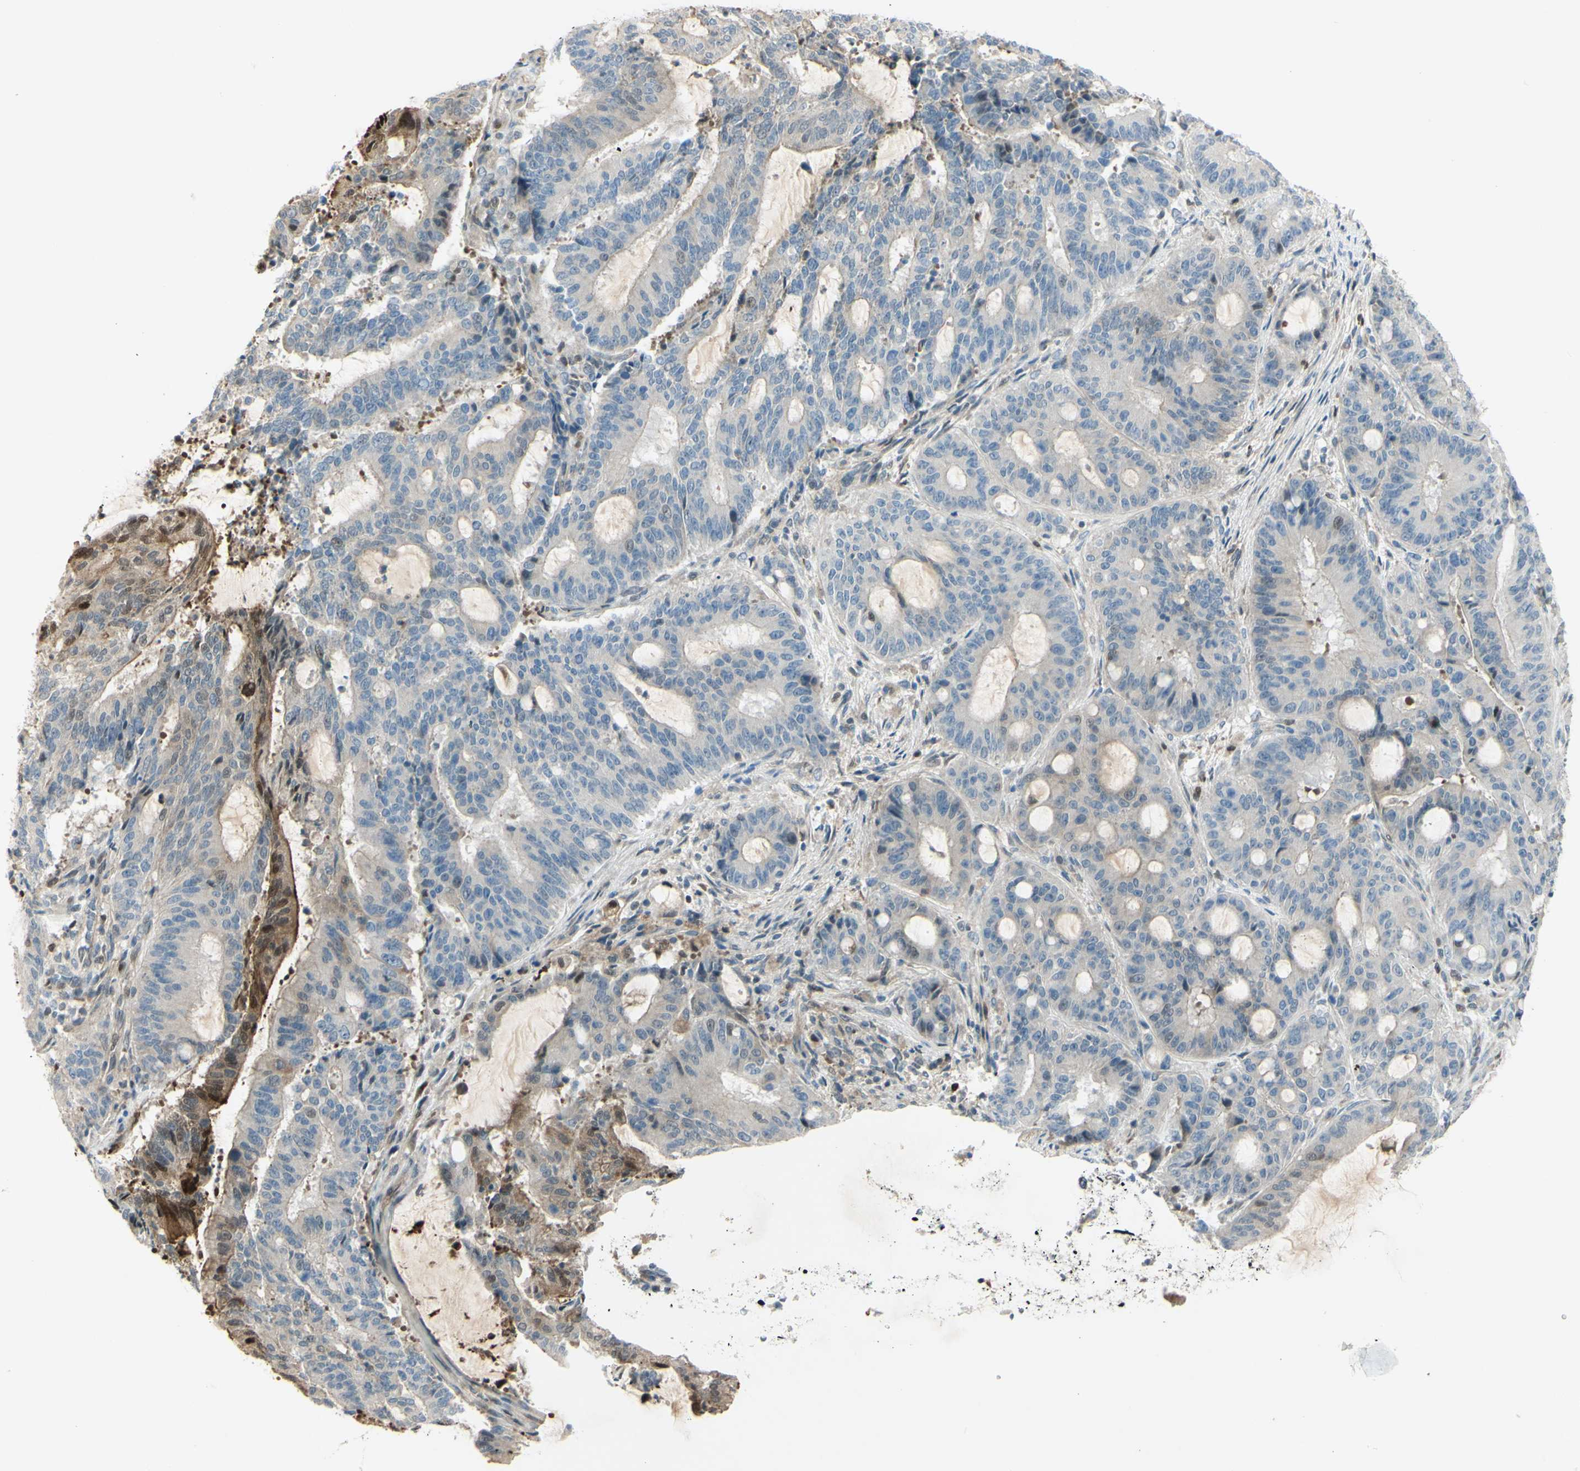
{"staining": {"intensity": "strong", "quantity": "25%-75%", "location": "nuclear"}, "tissue": "liver cancer", "cell_type": "Tumor cells", "image_type": "cancer", "snomed": [{"axis": "morphology", "description": "Cholangiocarcinoma"}, {"axis": "topography", "description": "Liver"}], "caption": "Cholangiocarcinoma (liver) was stained to show a protein in brown. There is high levels of strong nuclear positivity in approximately 25%-75% of tumor cells. (Brightfield microscopy of DAB IHC at high magnification).", "gene": "C1orf159", "patient": {"sex": "female", "age": 73}}